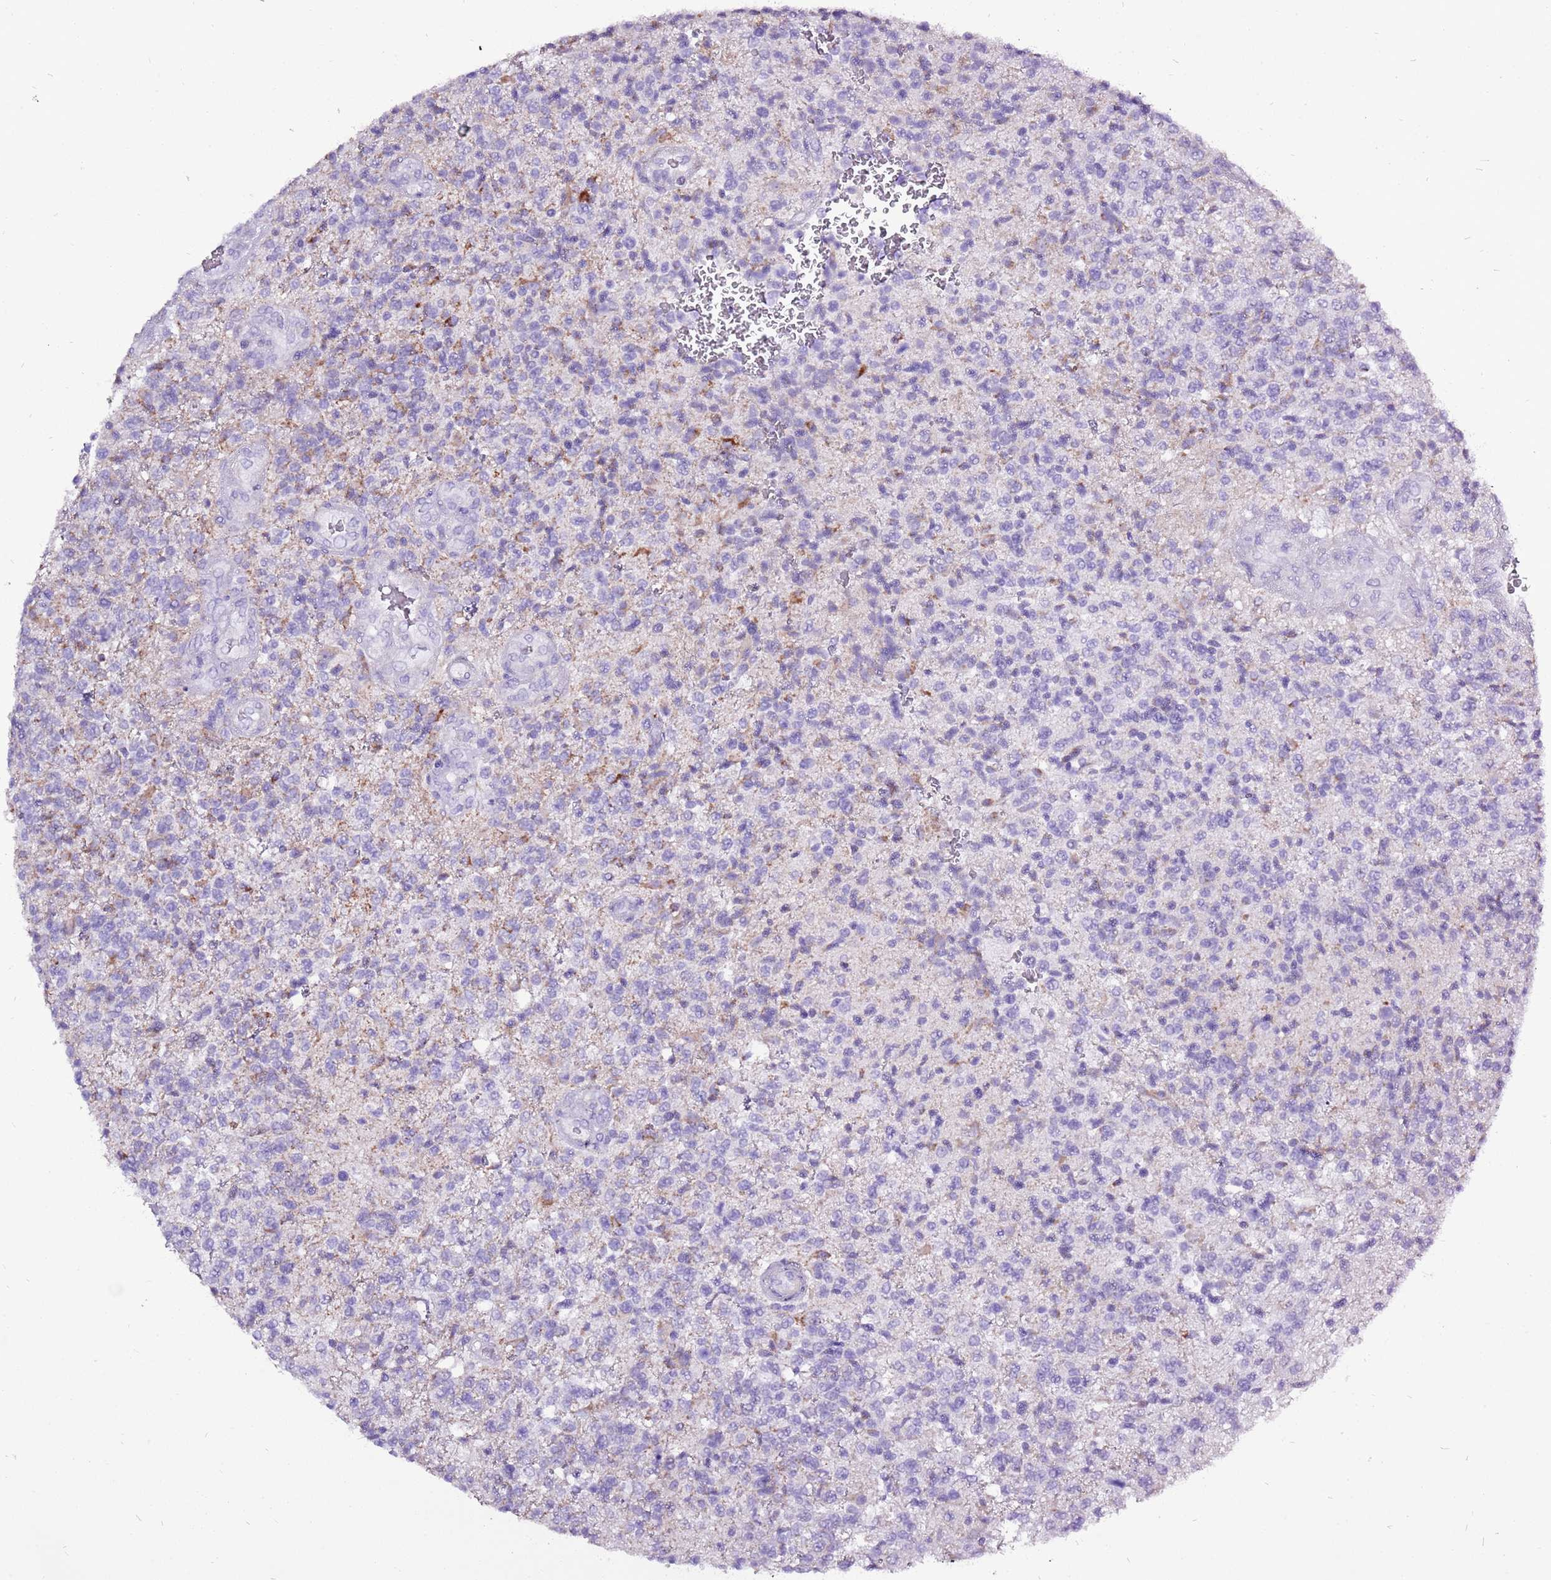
{"staining": {"intensity": "negative", "quantity": "none", "location": "none"}, "tissue": "glioma", "cell_type": "Tumor cells", "image_type": "cancer", "snomed": [{"axis": "morphology", "description": "Glioma, malignant, High grade"}, {"axis": "topography", "description": "Brain"}], "caption": "Human malignant high-grade glioma stained for a protein using immunohistochemistry (IHC) displays no staining in tumor cells.", "gene": "ACSS3", "patient": {"sex": "male", "age": 56}}